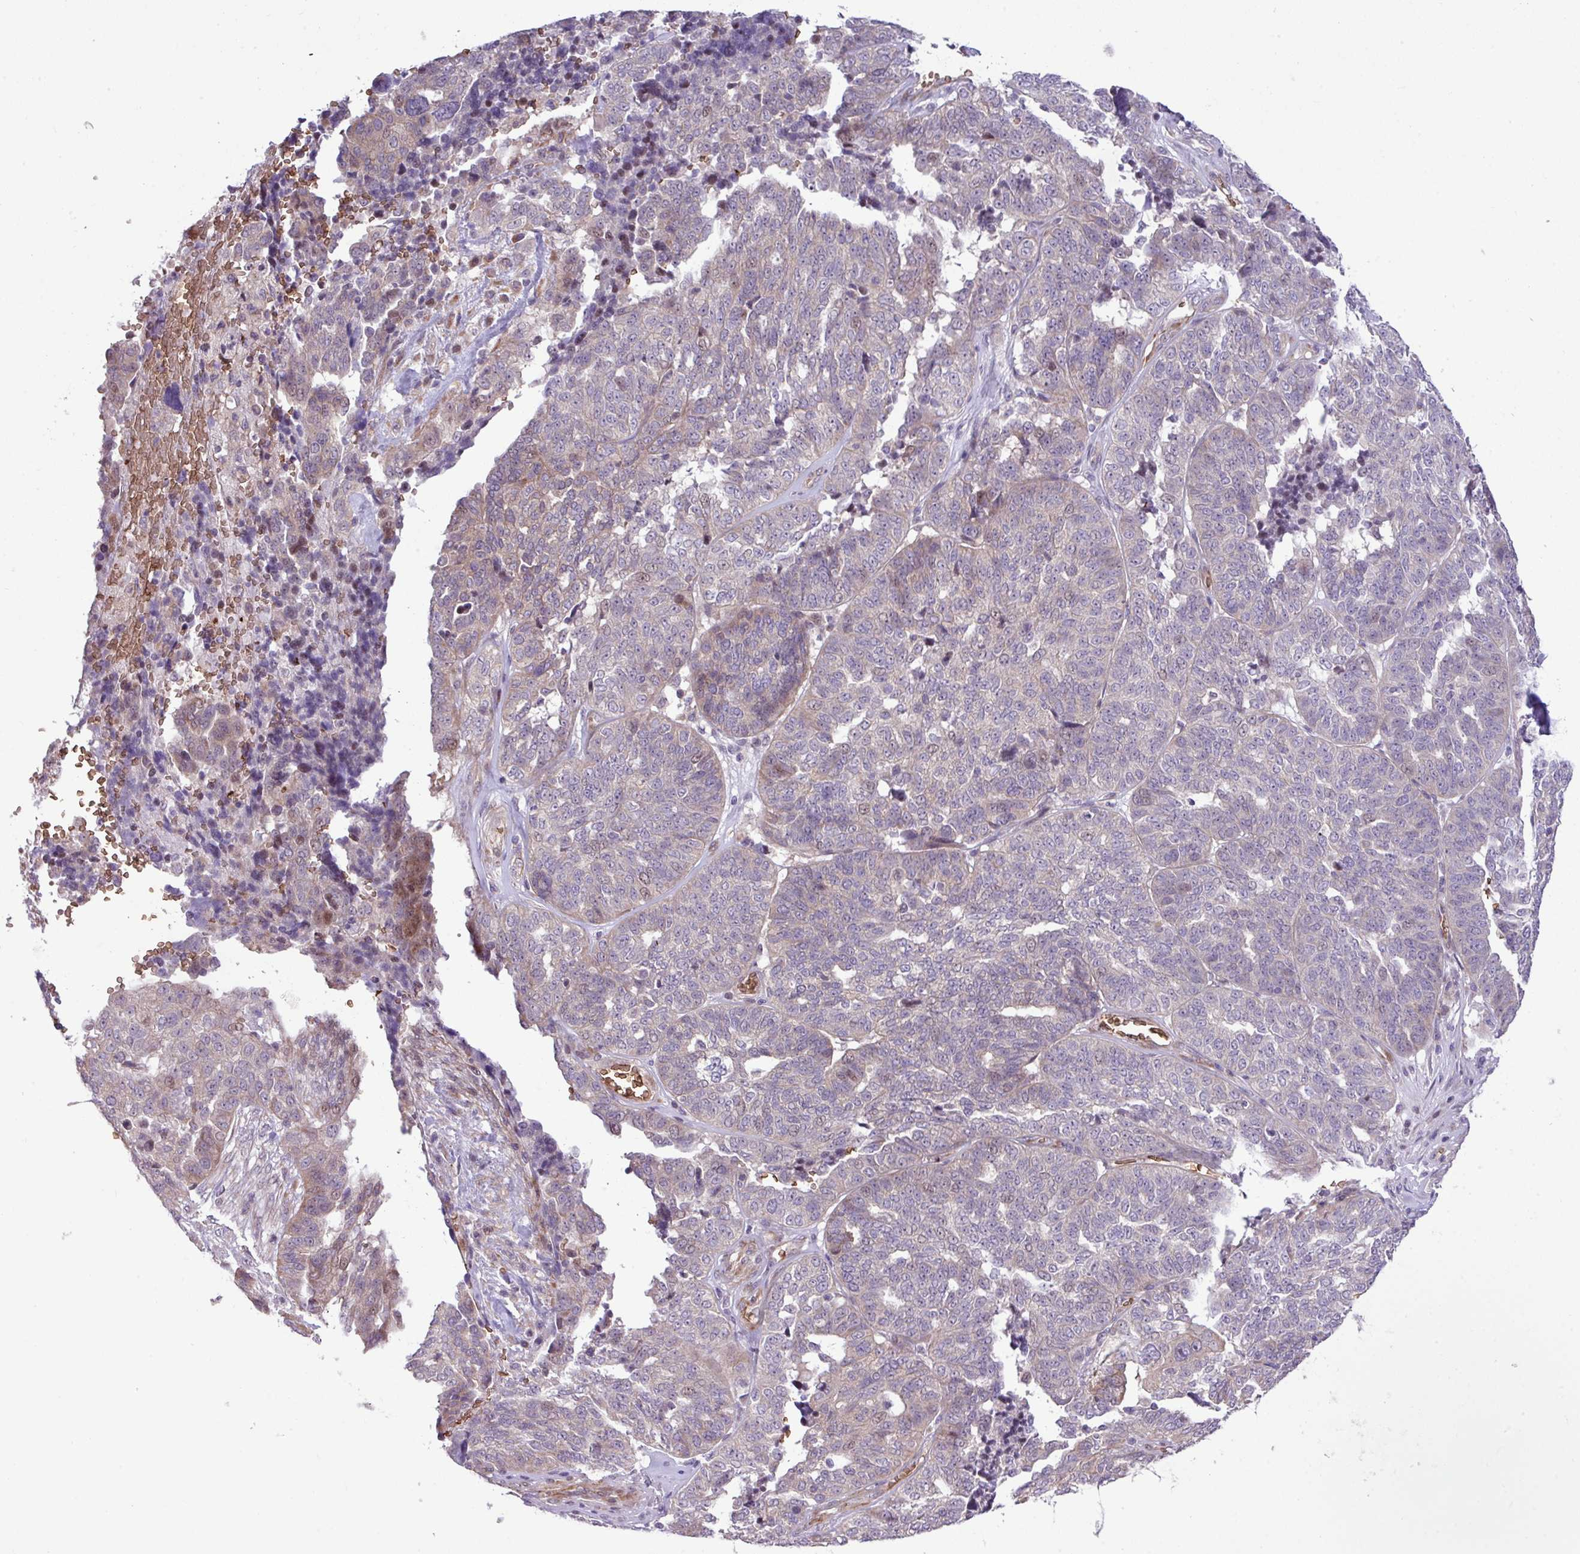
{"staining": {"intensity": "weak", "quantity": "<25%", "location": "cytoplasmic/membranous"}, "tissue": "ovarian cancer", "cell_type": "Tumor cells", "image_type": "cancer", "snomed": [{"axis": "morphology", "description": "Cystadenocarcinoma, serous, NOS"}, {"axis": "topography", "description": "Ovary"}], "caption": "A high-resolution image shows immunohistochemistry (IHC) staining of serous cystadenocarcinoma (ovarian), which displays no significant staining in tumor cells.", "gene": "RAD21L1", "patient": {"sex": "female", "age": 59}}